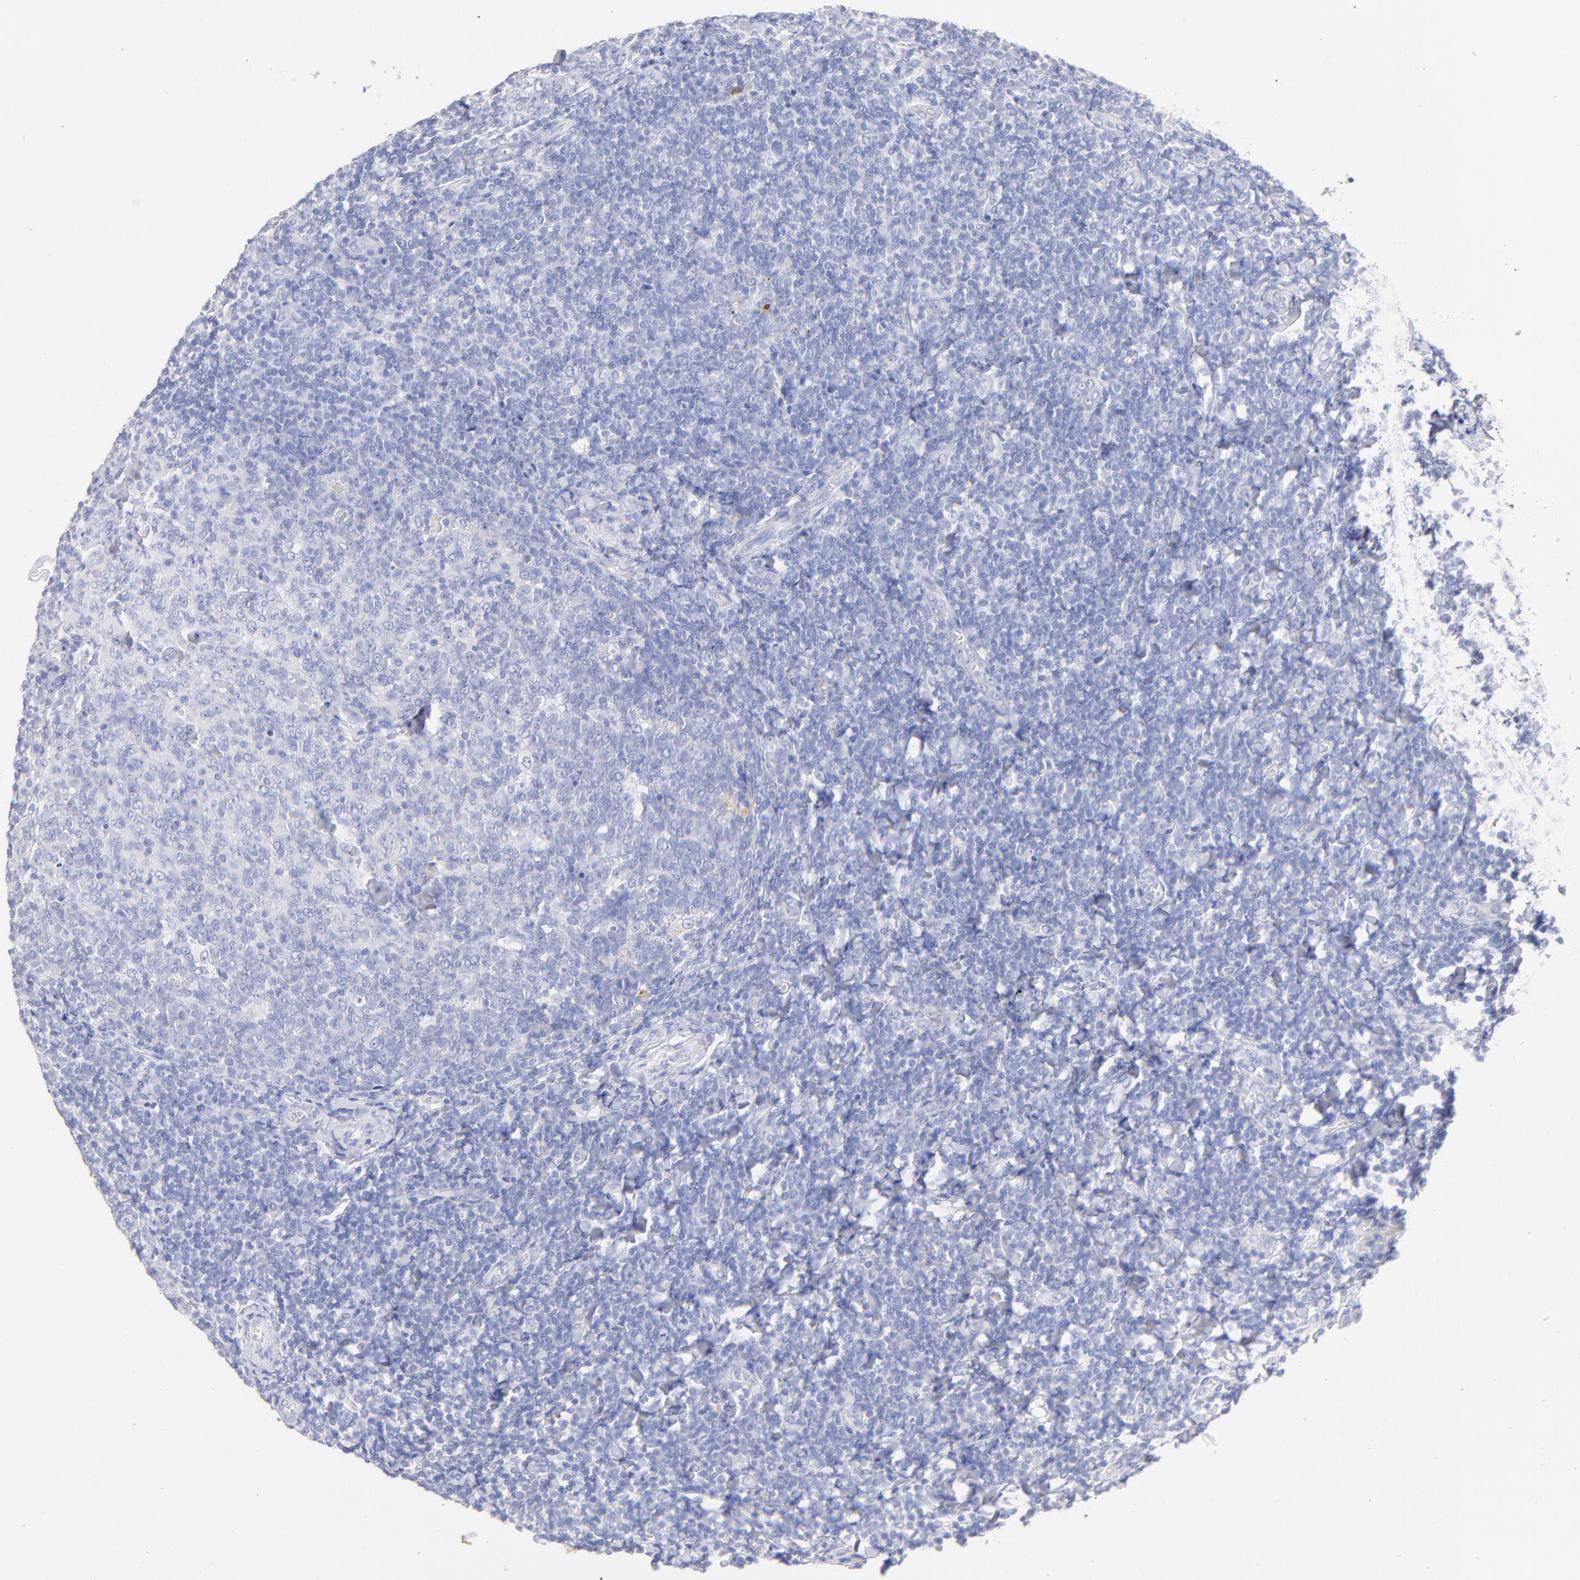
{"staining": {"intensity": "negative", "quantity": "none", "location": "none"}, "tissue": "tonsil", "cell_type": "Germinal center cells", "image_type": "normal", "snomed": [{"axis": "morphology", "description": "Normal tissue, NOS"}, {"axis": "topography", "description": "Tonsil"}], "caption": "Immunohistochemistry (IHC) photomicrograph of normal tonsil: tonsil stained with DAB displays no significant protein staining in germinal center cells. (Brightfield microscopy of DAB IHC at high magnification).", "gene": "CFAP57", "patient": {"sex": "male", "age": 31}}